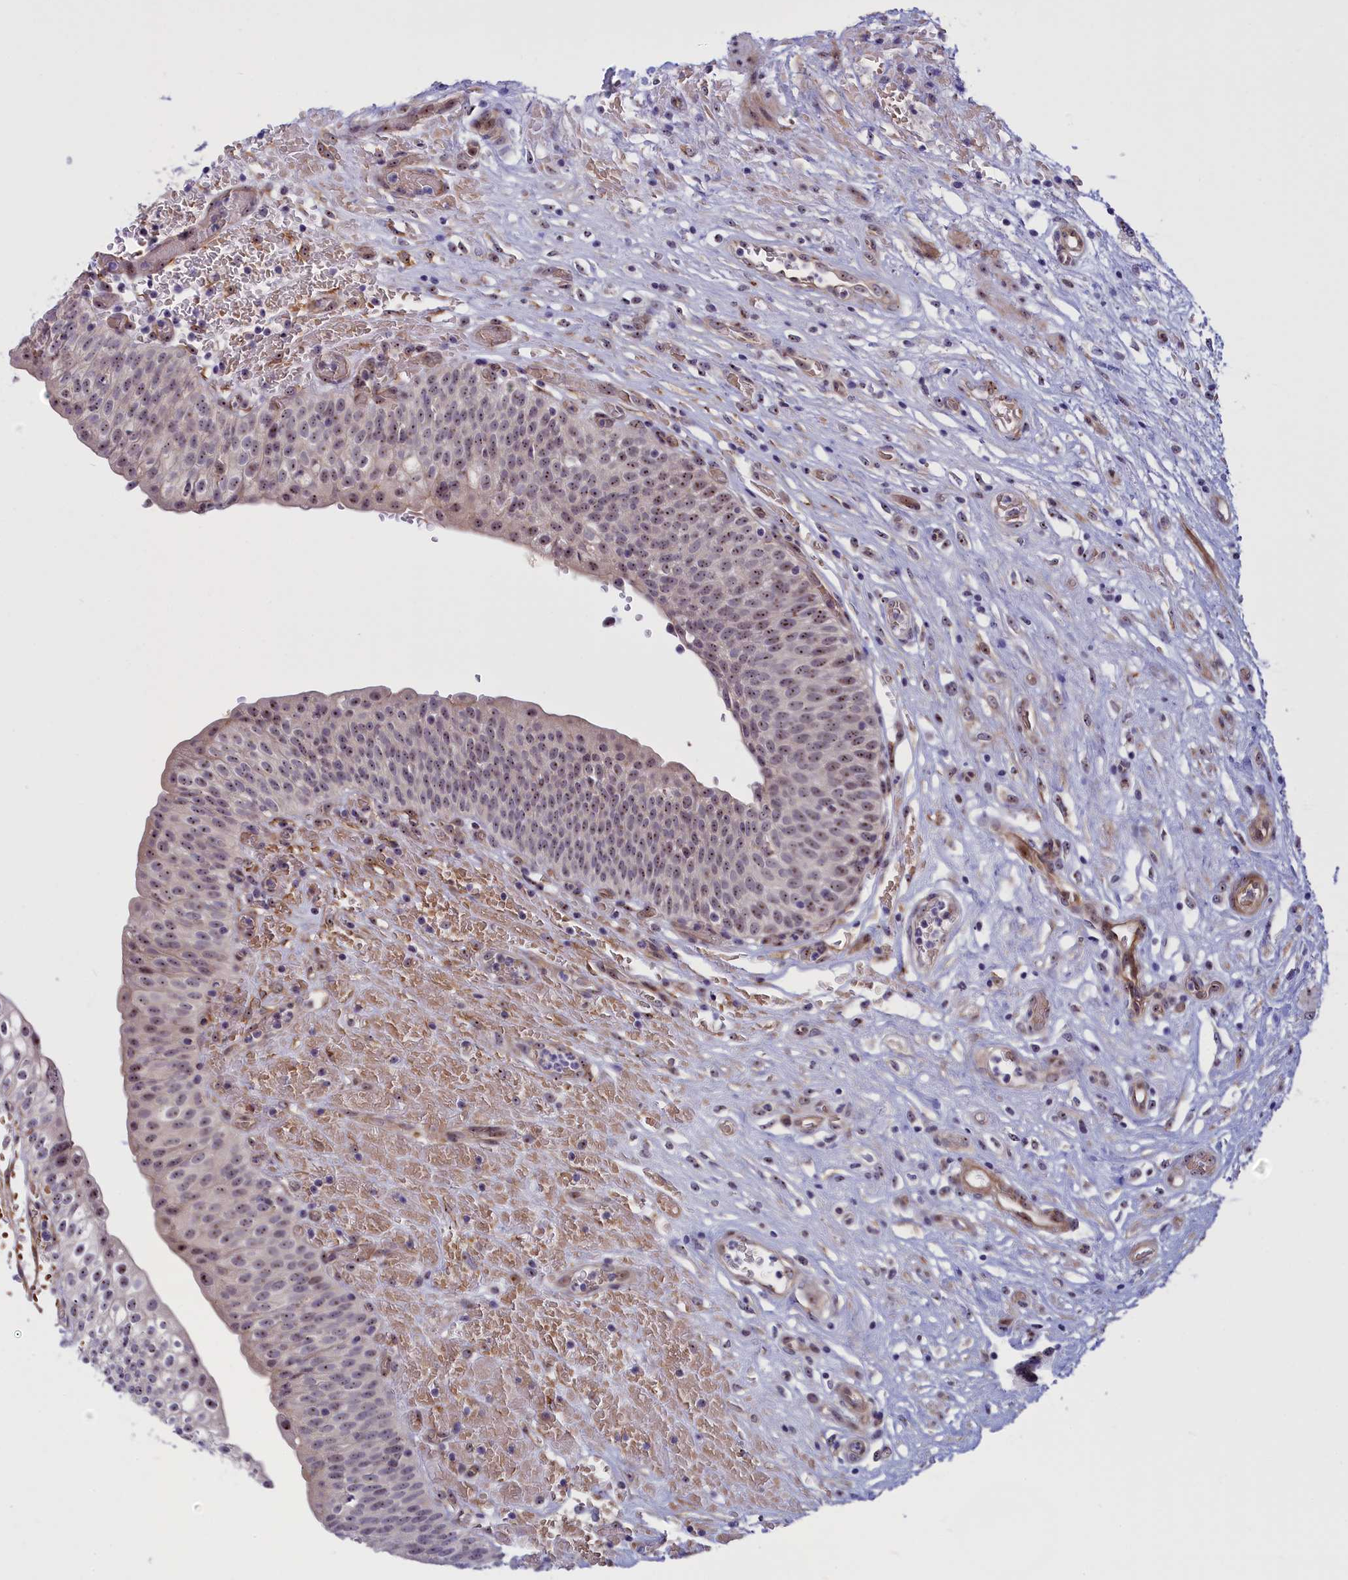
{"staining": {"intensity": "moderate", "quantity": "25%-75%", "location": "nuclear"}, "tissue": "urinary bladder", "cell_type": "Urothelial cells", "image_type": "normal", "snomed": [{"axis": "morphology", "description": "Normal tissue, NOS"}, {"axis": "topography", "description": "Urinary bladder"}], "caption": "Human urinary bladder stained with a brown dye exhibits moderate nuclear positive expression in about 25%-75% of urothelial cells.", "gene": "DBNDD1", "patient": {"sex": "male", "age": 55}}